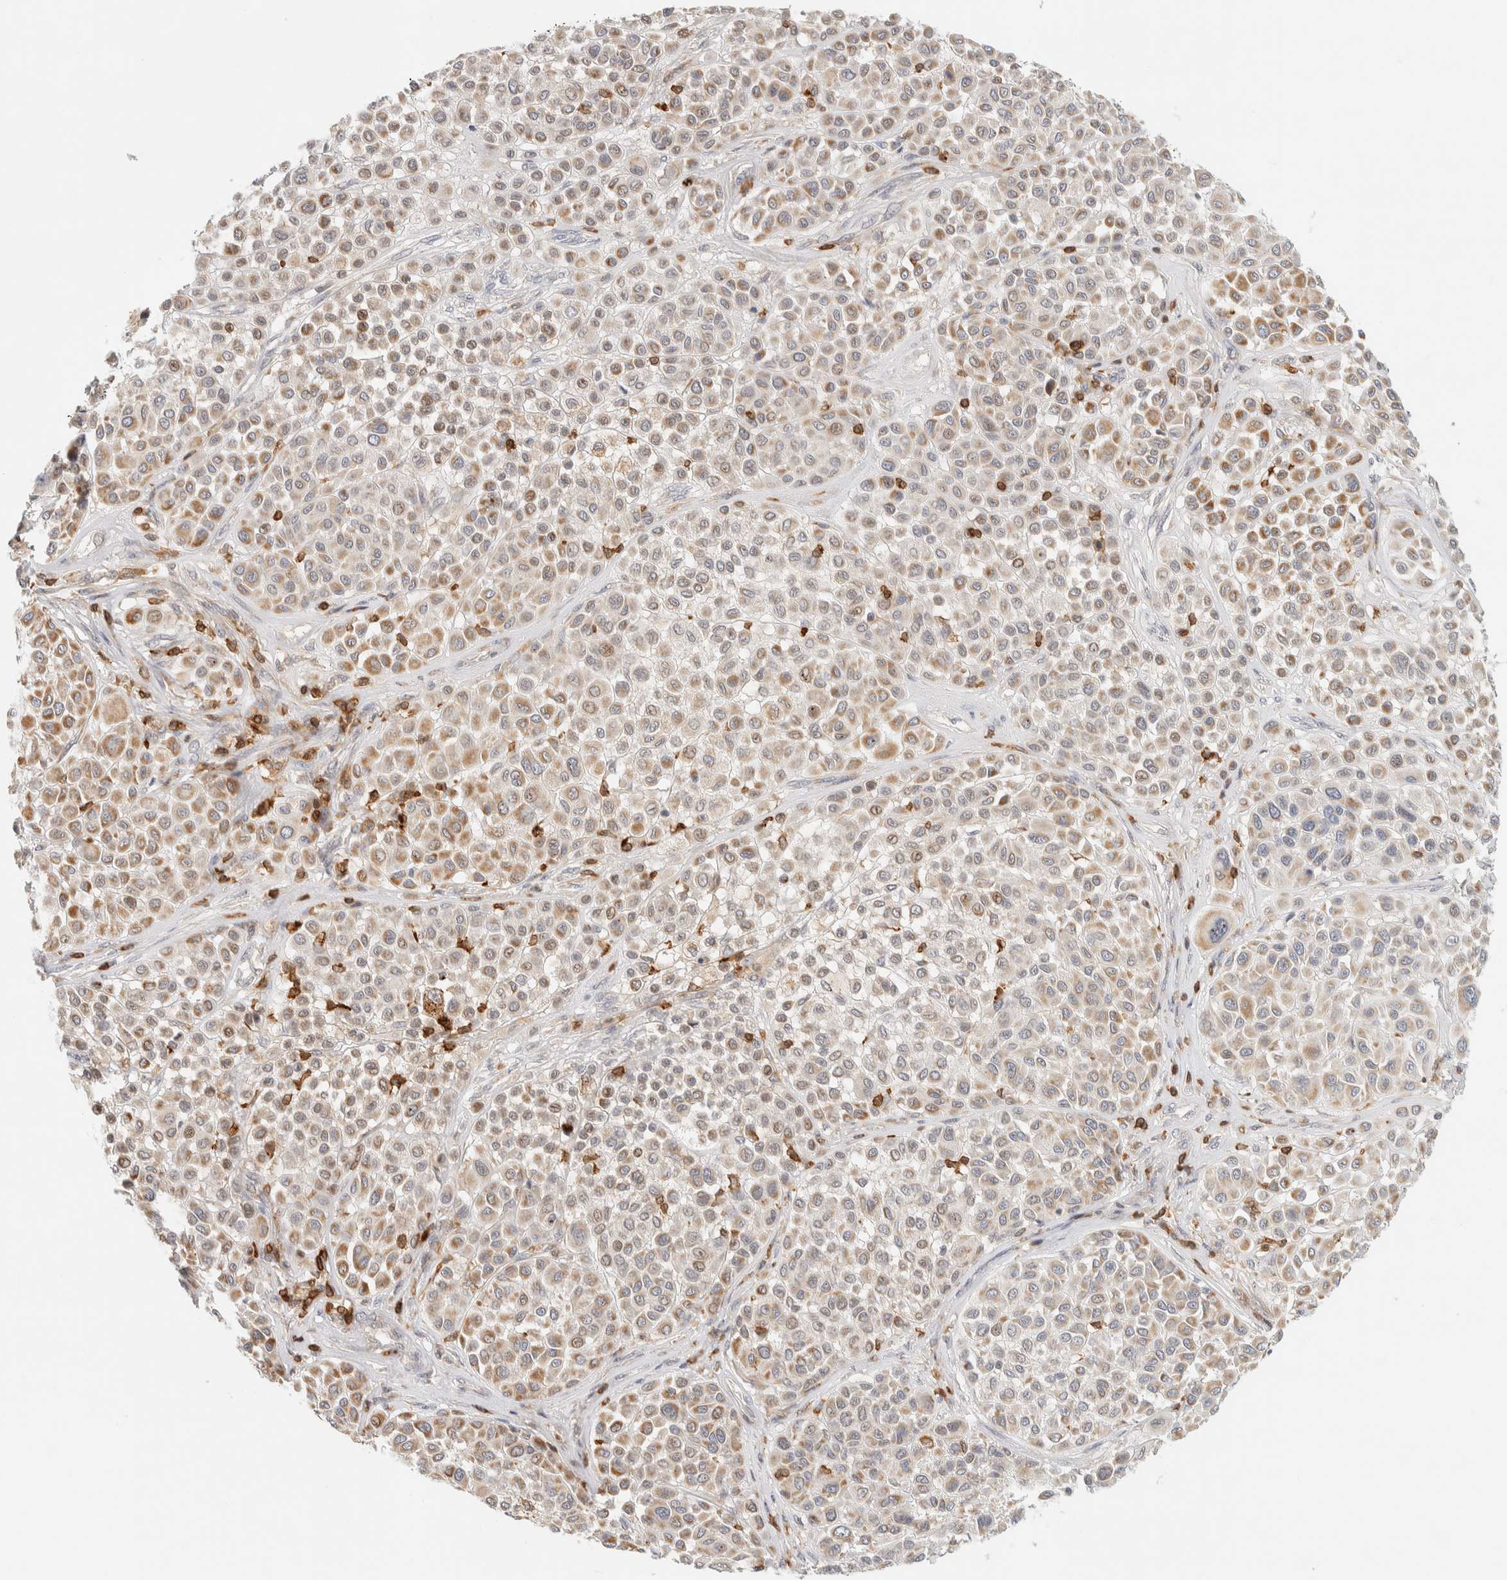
{"staining": {"intensity": "weak", "quantity": ">75%", "location": "cytoplasmic/membranous"}, "tissue": "melanoma", "cell_type": "Tumor cells", "image_type": "cancer", "snomed": [{"axis": "morphology", "description": "Malignant melanoma, Metastatic site"}, {"axis": "topography", "description": "Soft tissue"}], "caption": "A high-resolution image shows IHC staining of malignant melanoma (metastatic site), which reveals weak cytoplasmic/membranous positivity in about >75% of tumor cells.", "gene": "RUNDC1", "patient": {"sex": "male", "age": 41}}